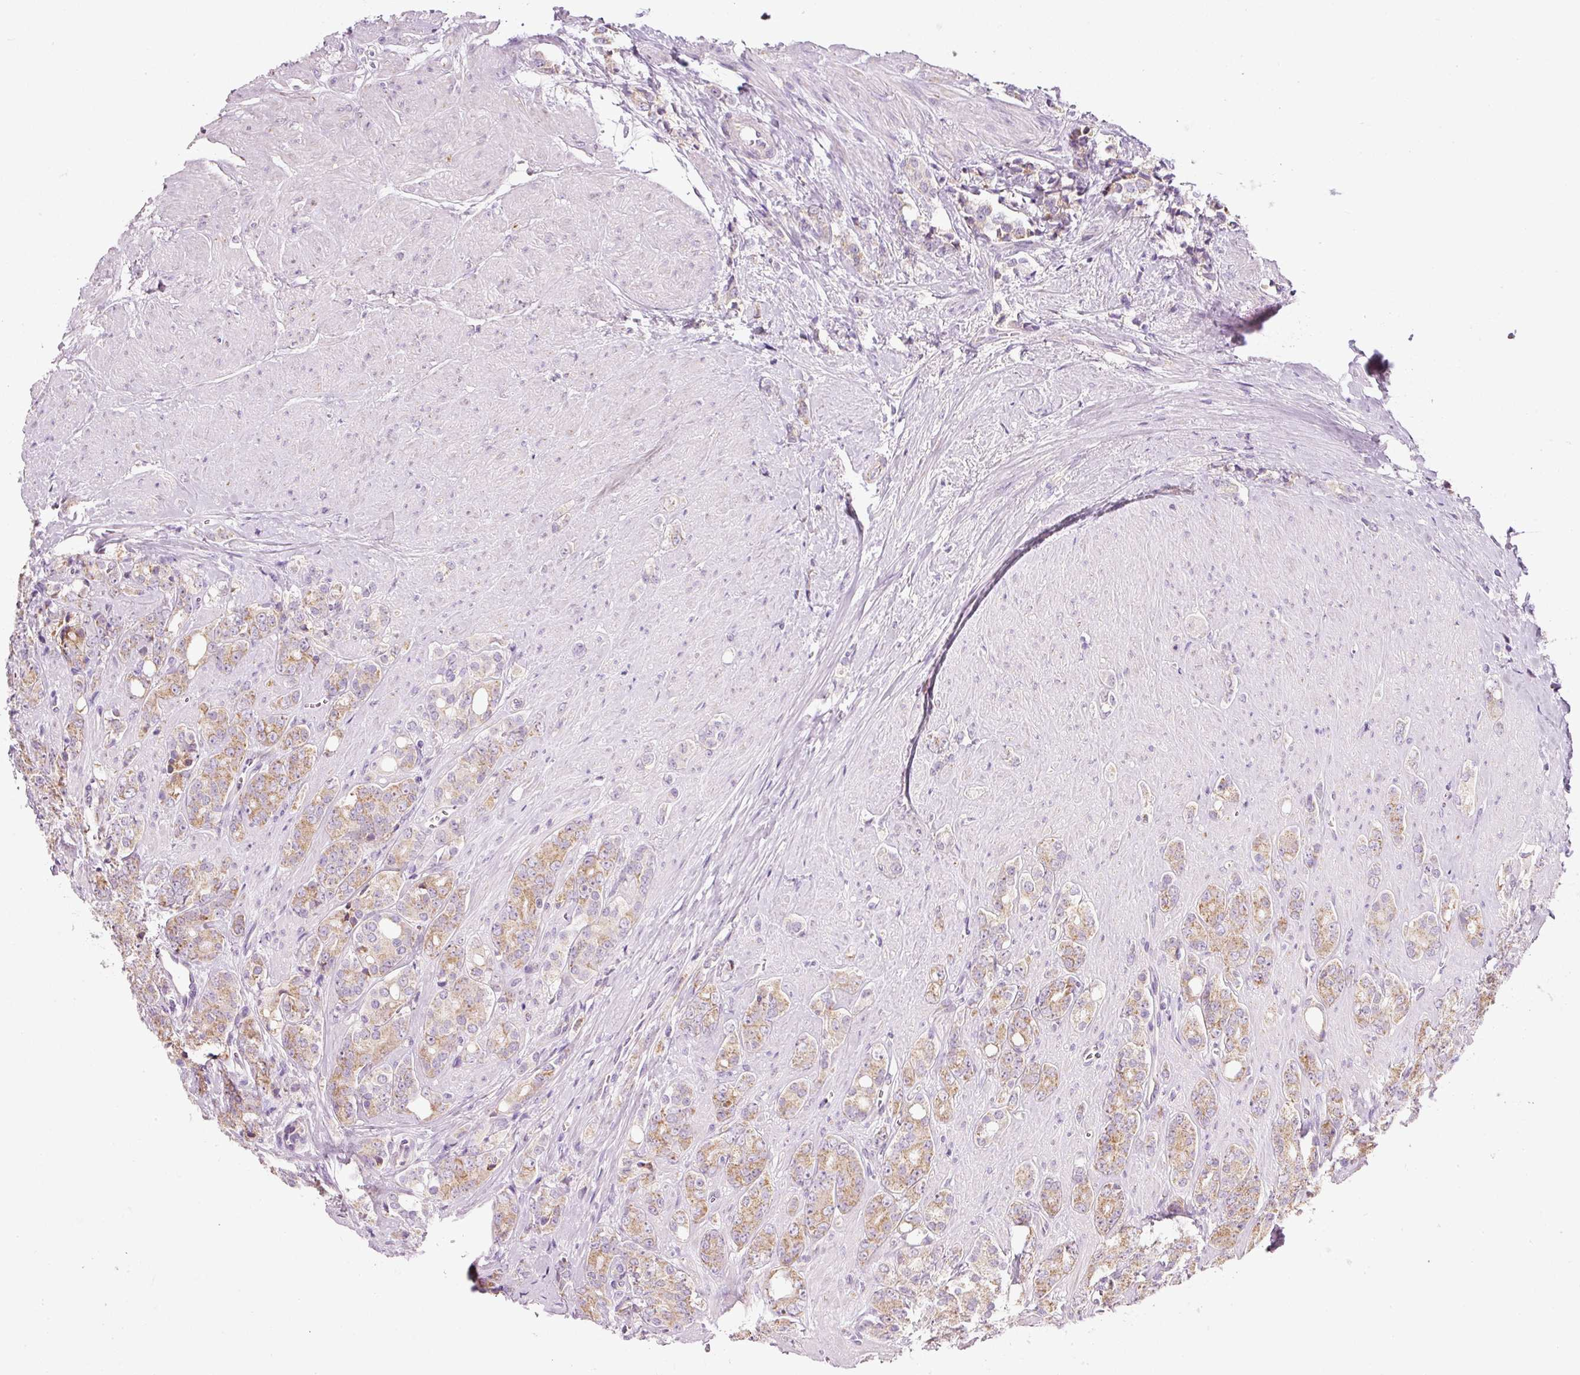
{"staining": {"intensity": "moderate", "quantity": ">75%", "location": "cytoplasmic/membranous"}, "tissue": "prostate cancer", "cell_type": "Tumor cells", "image_type": "cancer", "snomed": [{"axis": "morphology", "description": "Adenocarcinoma, High grade"}, {"axis": "topography", "description": "Prostate"}], "caption": "Human high-grade adenocarcinoma (prostate) stained with a brown dye shows moderate cytoplasmic/membranous positive positivity in about >75% of tumor cells.", "gene": "NDUFA1", "patient": {"sex": "male", "age": 62}}